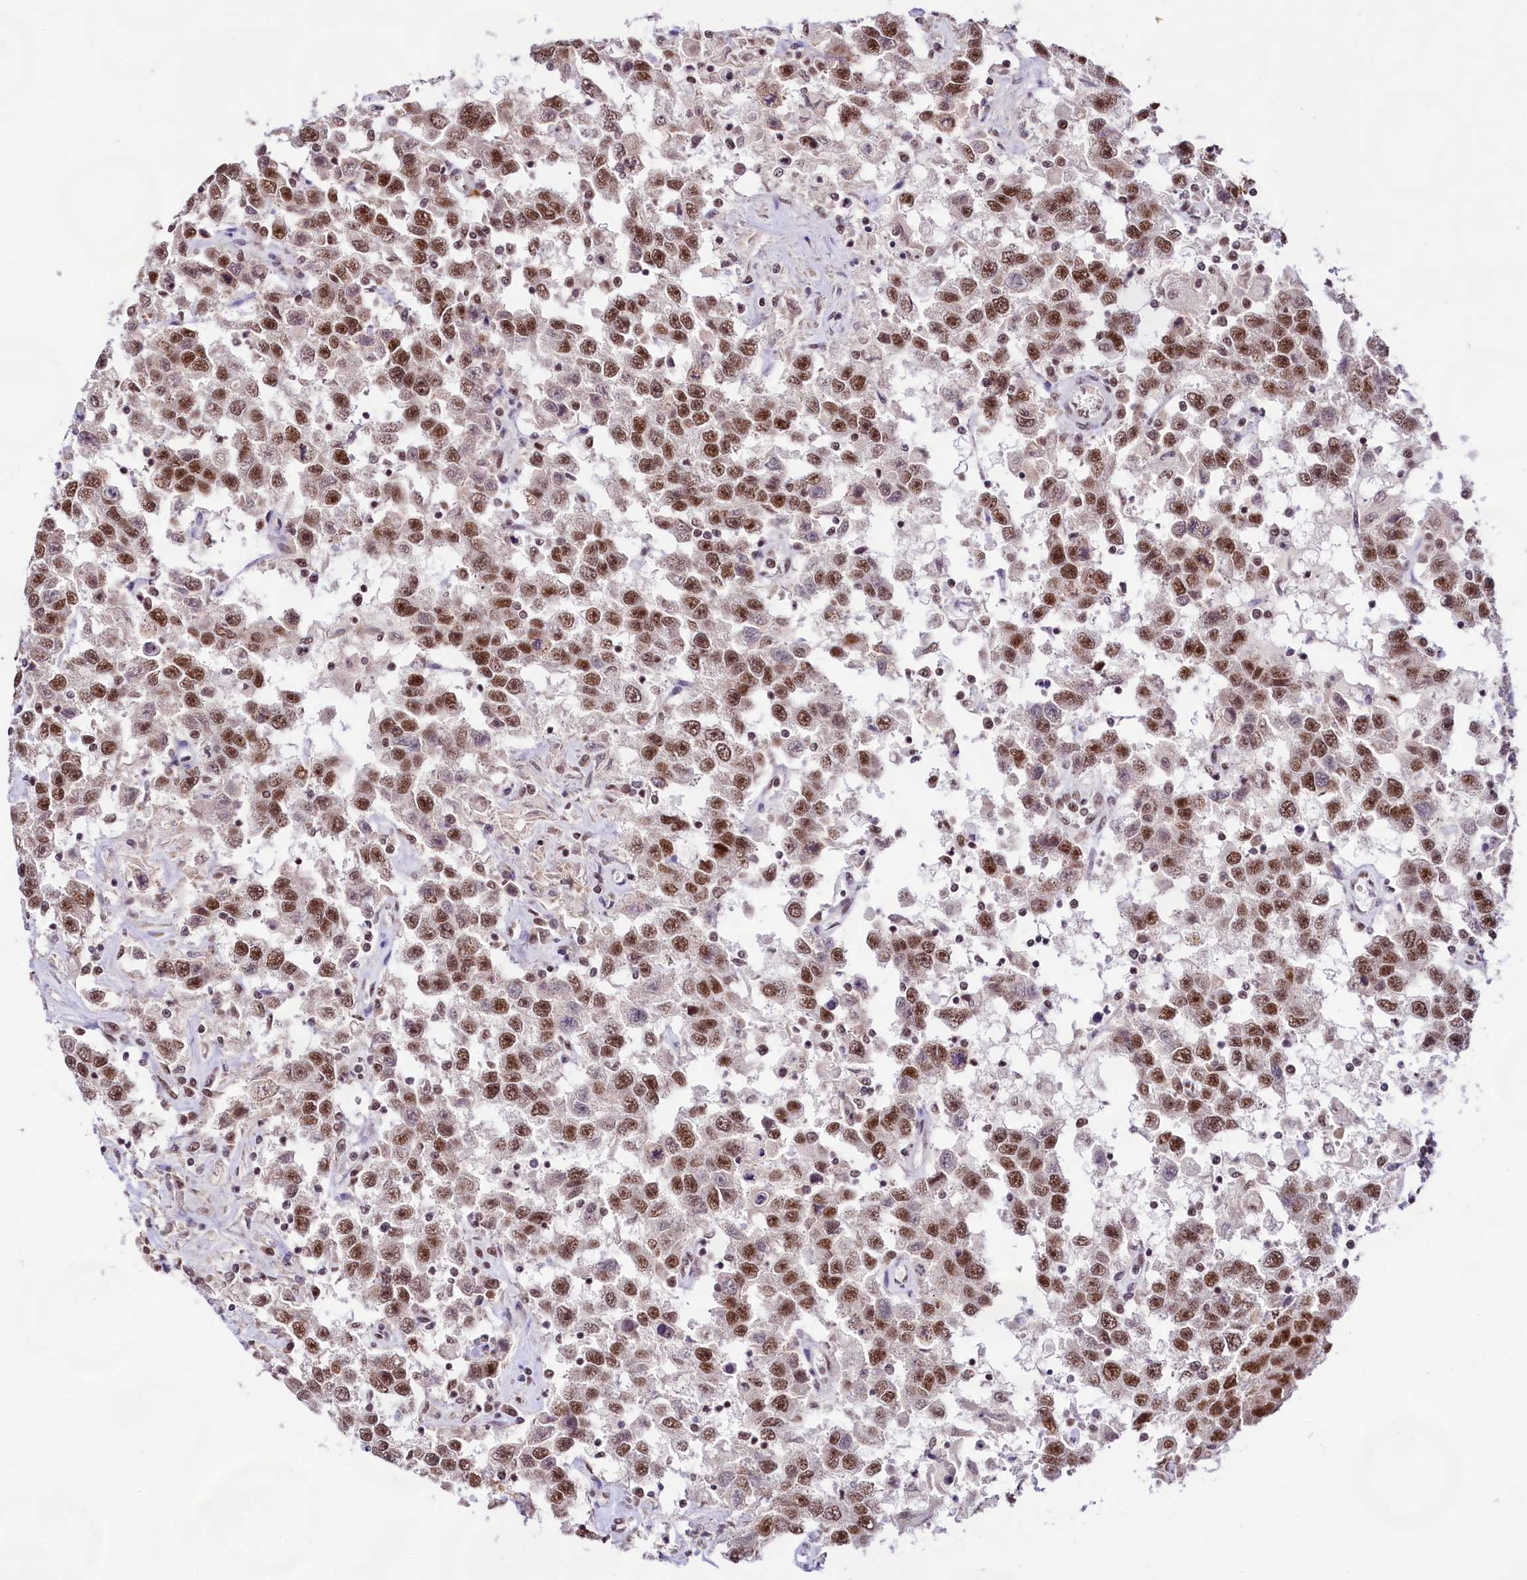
{"staining": {"intensity": "moderate", "quantity": ">75%", "location": "nuclear"}, "tissue": "testis cancer", "cell_type": "Tumor cells", "image_type": "cancer", "snomed": [{"axis": "morphology", "description": "Seminoma, NOS"}, {"axis": "topography", "description": "Testis"}], "caption": "IHC of testis seminoma reveals medium levels of moderate nuclear staining in about >75% of tumor cells. Nuclei are stained in blue.", "gene": "HIRA", "patient": {"sex": "male", "age": 41}}